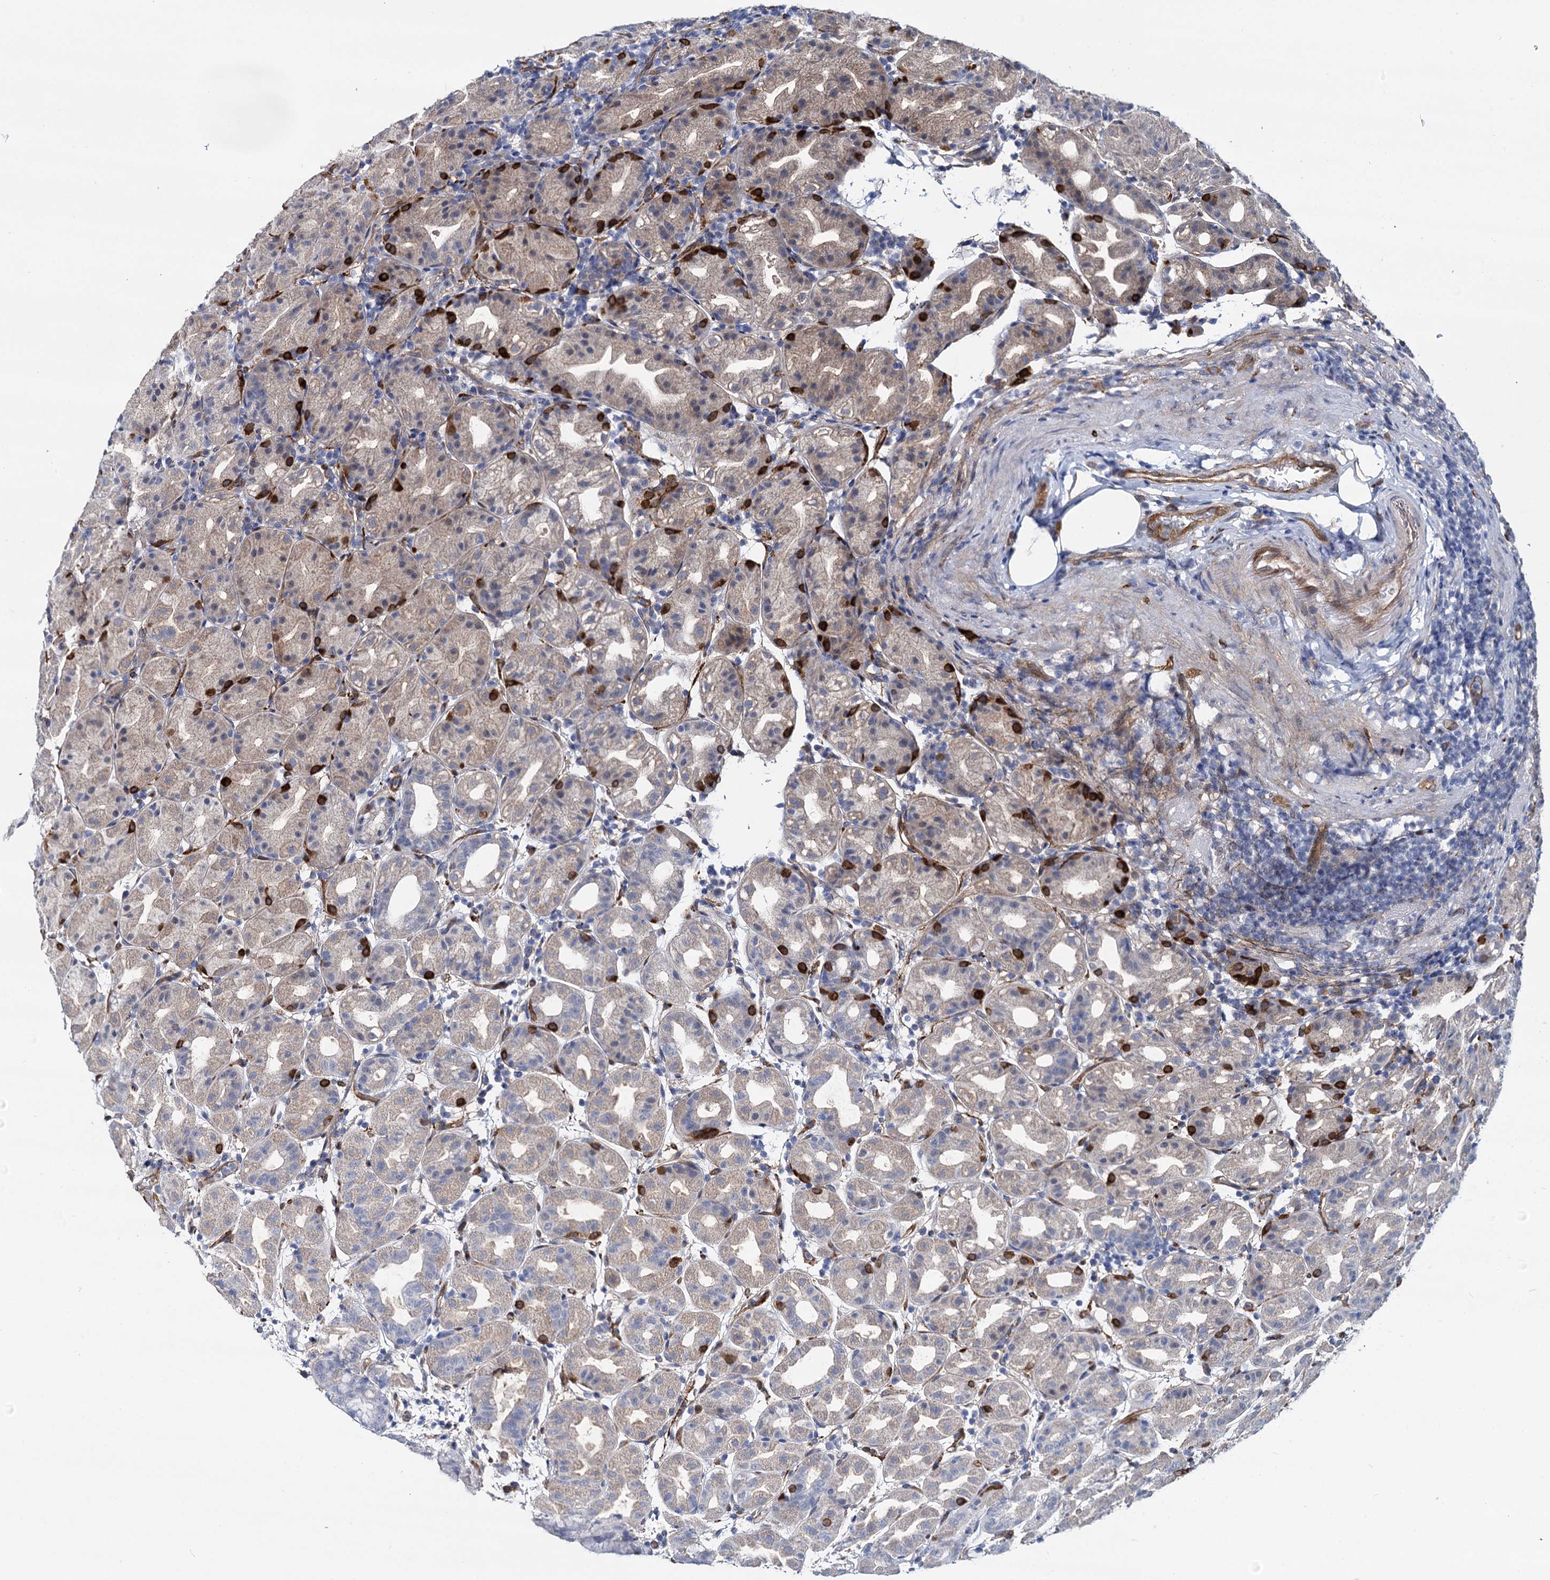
{"staining": {"intensity": "moderate", "quantity": "<25%", "location": "cytoplasmic/membranous"}, "tissue": "stomach", "cell_type": "Glandular cells", "image_type": "normal", "snomed": [{"axis": "morphology", "description": "Normal tissue, NOS"}, {"axis": "topography", "description": "Stomach"}], "caption": "Brown immunohistochemical staining in unremarkable human stomach shows moderate cytoplasmic/membranous staining in approximately <25% of glandular cells.", "gene": "STXBP1", "patient": {"sex": "female", "age": 79}}